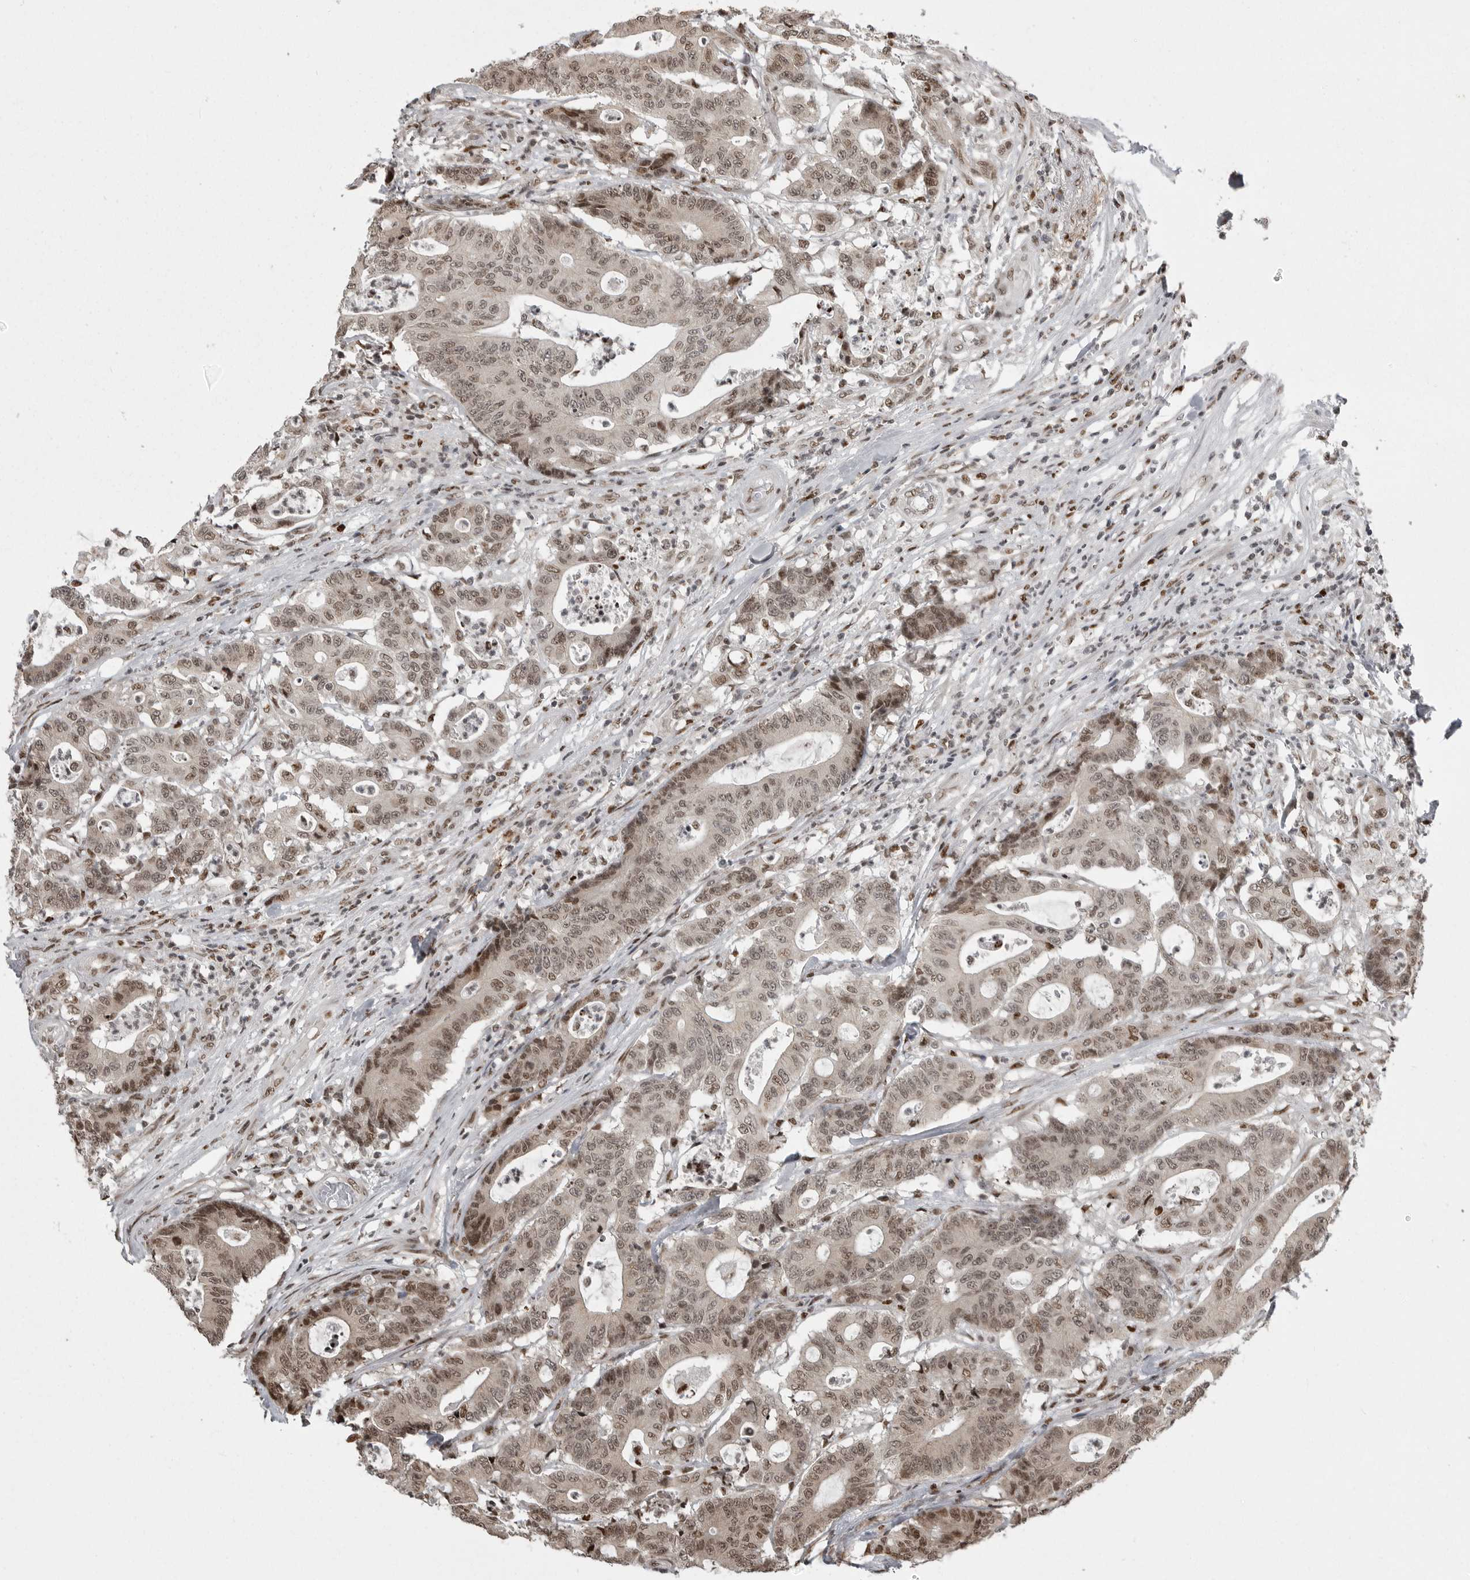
{"staining": {"intensity": "weak", "quantity": ">75%", "location": "nuclear"}, "tissue": "colorectal cancer", "cell_type": "Tumor cells", "image_type": "cancer", "snomed": [{"axis": "morphology", "description": "Adenocarcinoma, NOS"}, {"axis": "topography", "description": "Colon"}], "caption": "Colorectal cancer (adenocarcinoma) was stained to show a protein in brown. There is low levels of weak nuclear staining in about >75% of tumor cells.", "gene": "YAF2", "patient": {"sex": "female", "age": 84}}